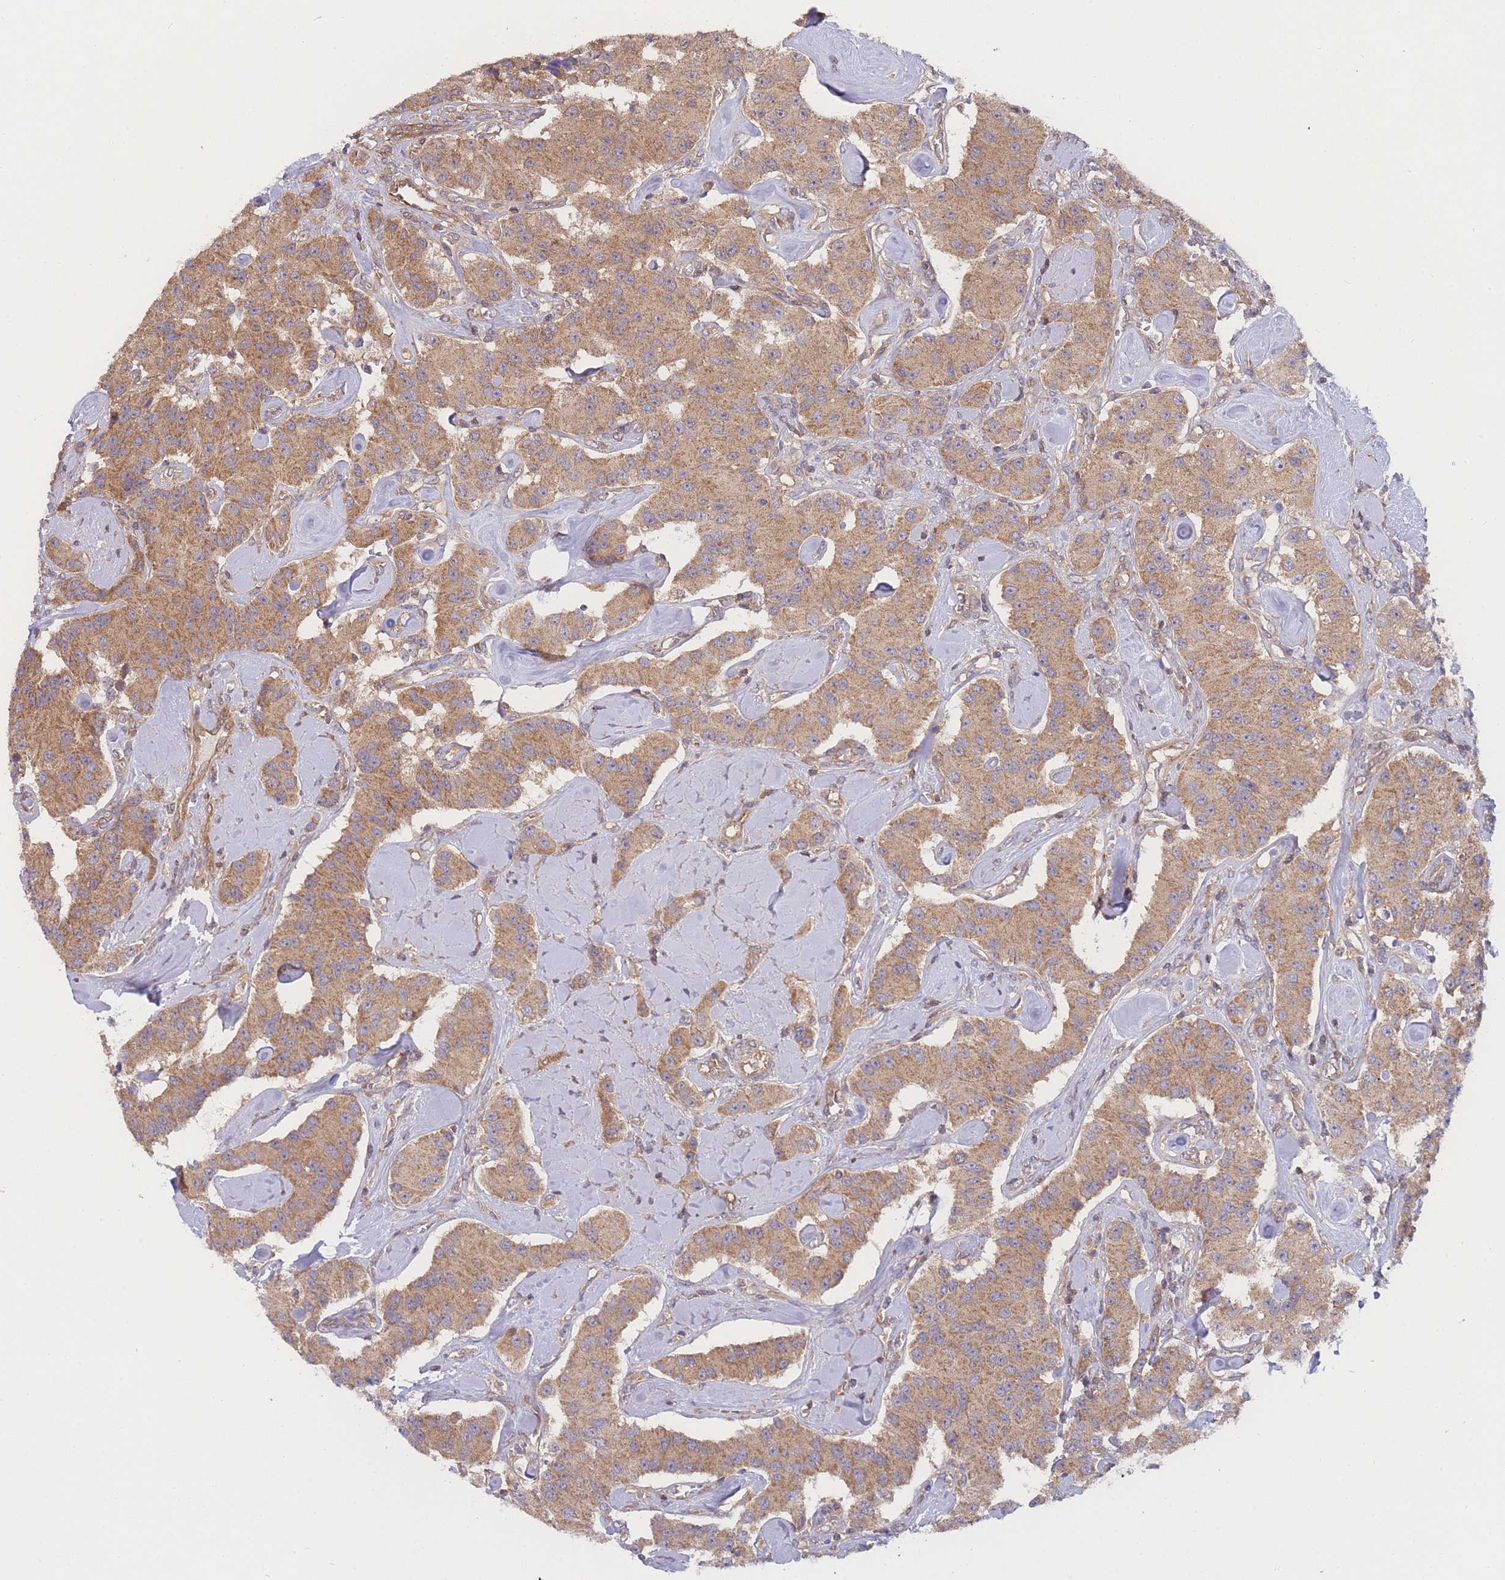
{"staining": {"intensity": "moderate", "quantity": ">75%", "location": "cytoplasmic/membranous"}, "tissue": "carcinoid", "cell_type": "Tumor cells", "image_type": "cancer", "snomed": [{"axis": "morphology", "description": "Carcinoid, malignant, NOS"}, {"axis": "topography", "description": "Pancreas"}], "caption": "Moderate cytoplasmic/membranous expression is present in approximately >75% of tumor cells in malignant carcinoid. The staining was performed using DAB (3,3'-diaminobenzidine), with brown indicating positive protein expression. Nuclei are stained blue with hematoxylin.", "gene": "MRPS18B", "patient": {"sex": "male", "age": 41}}